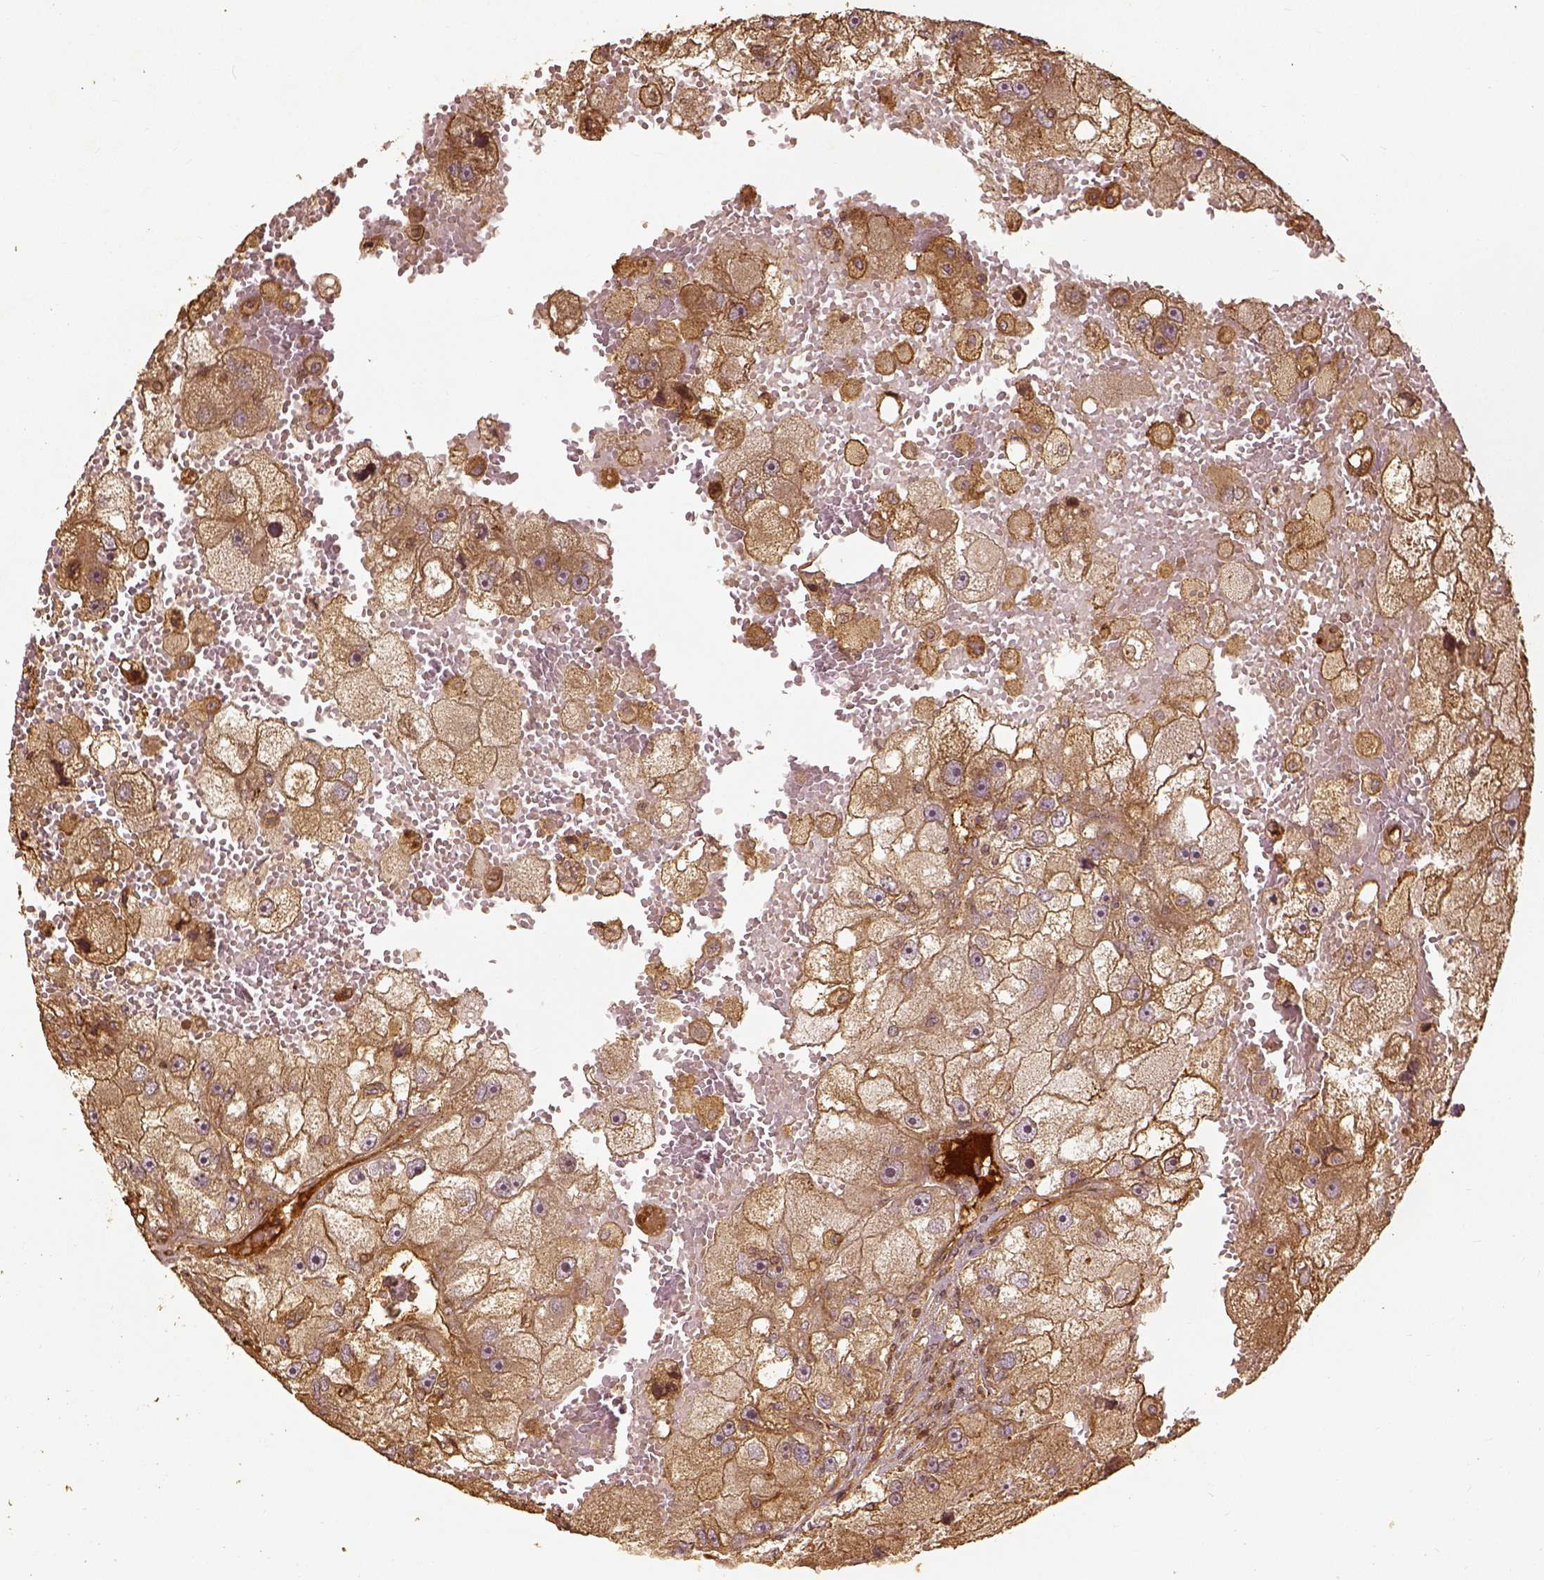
{"staining": {"intensity": "moderate", "quantity": ">75%", "location": "cytoplasmic/membranous"}, "tissue": "renal cancer", "cell_type": "Tumor cells", "image_type": "cancer", "snomed": [{"axis": "morphology", "description": "Adenocarcinoma, NOS"}, {"axis": "topography", "description": "Kidney"}], "caption": "Renal adenocarcinoma was stained to show a protein in brown. There is medium levels of moderate cytoplasmic/membranous expression in about >75% of tumor cells.", "gene": "VEGFA", "patient": {"sex": "male", "age": 63}}